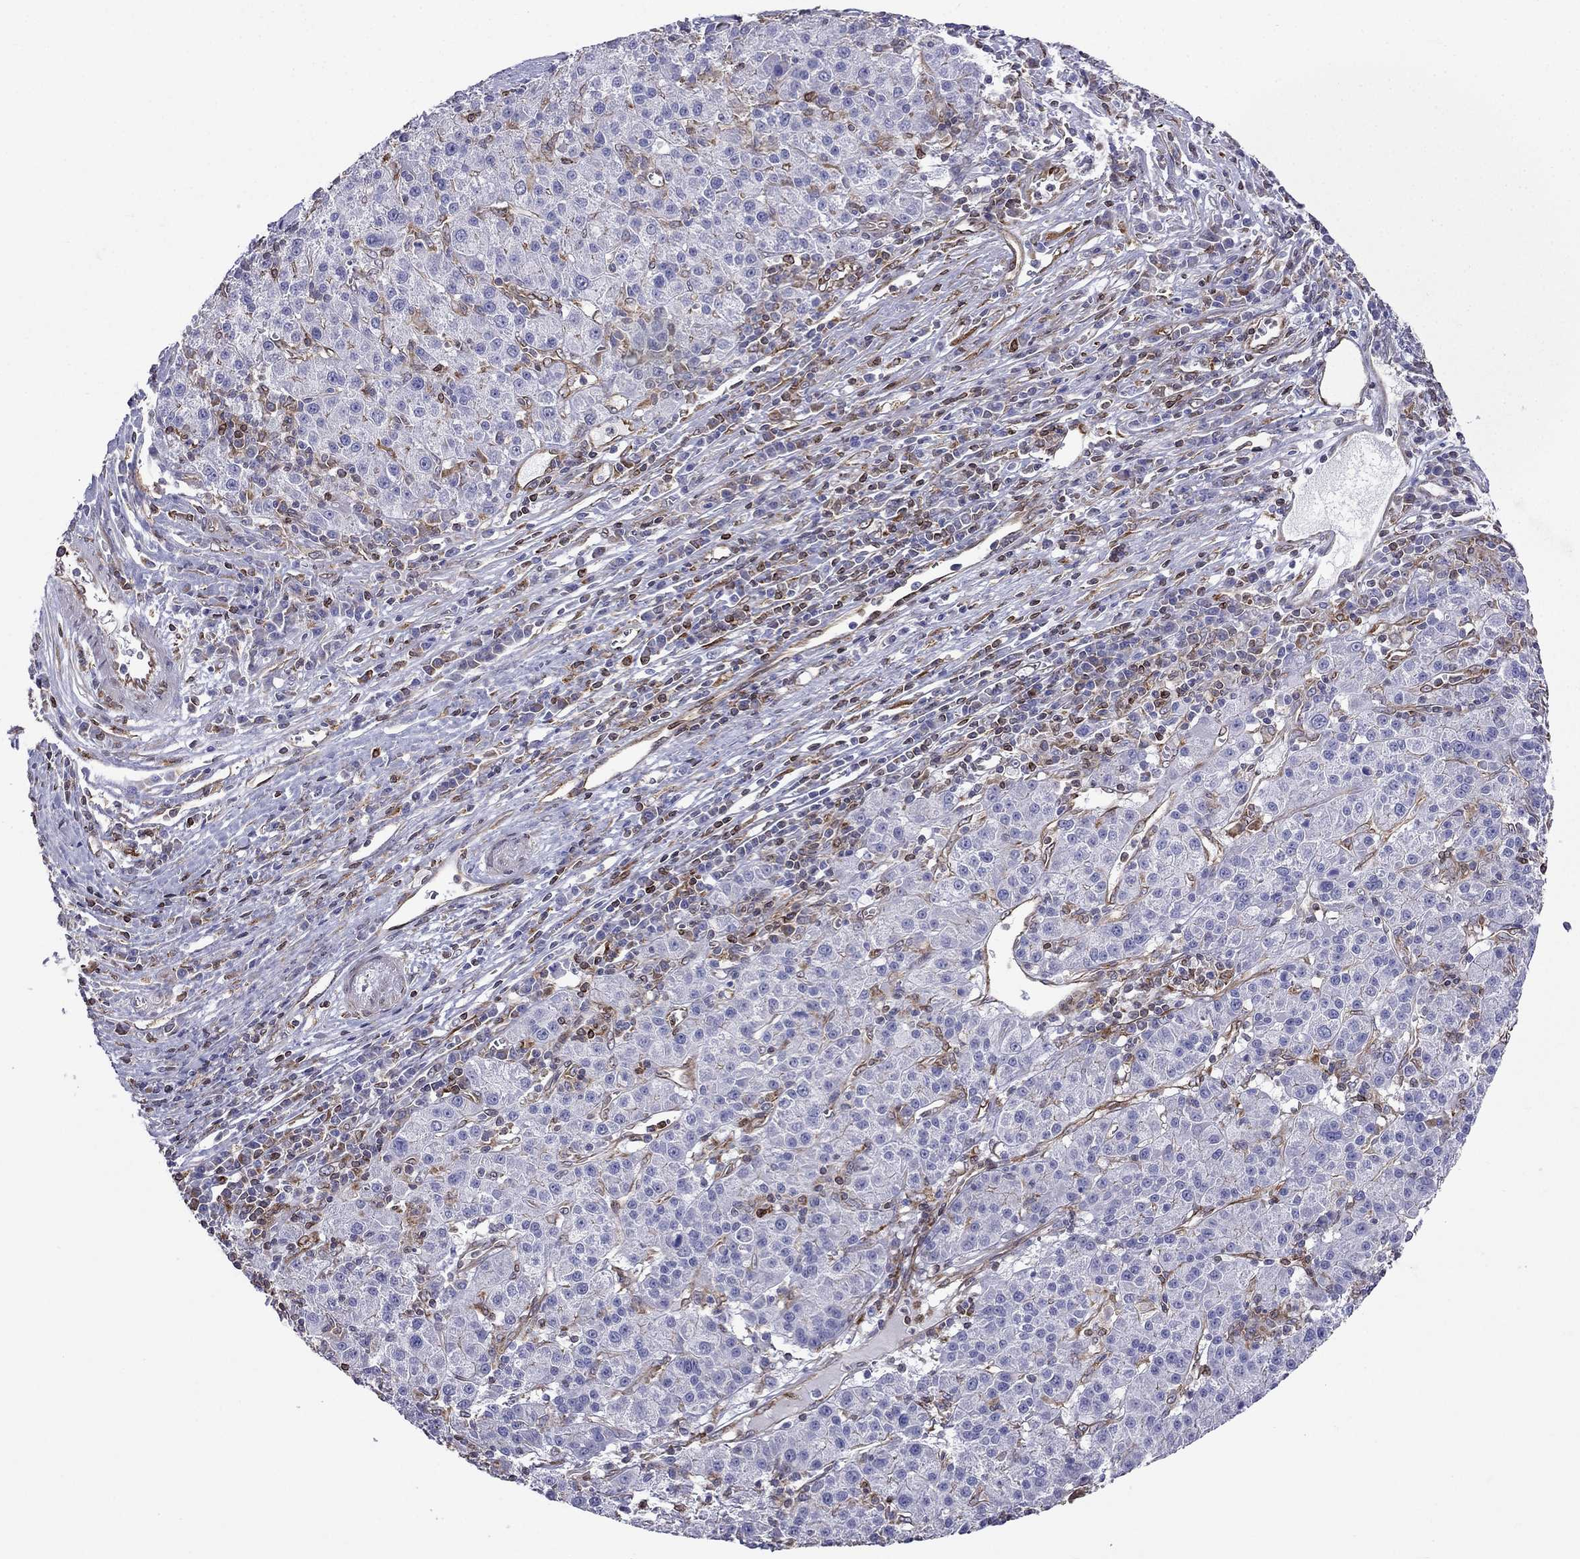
{"staining": {"intensity": "negative", "quantity": "none", "location": "none"}, "tissue": "liver cancer", "cell_type": "Tumor cells", "image_type": "cancer", "snomed": [{"axis": "morphology", "description": "Carcinoma, Hepatocellular, NOS"}, {"axis": "topography", "description": "Liver"}], "caption": "A high-resolution histopathology image shows immunohistochemistry (IHC) staining of liver cancer, which shows no significant expression in tumor cells.", "gene": "GNAL", "patient": {"sex": "female", "age": 60}}